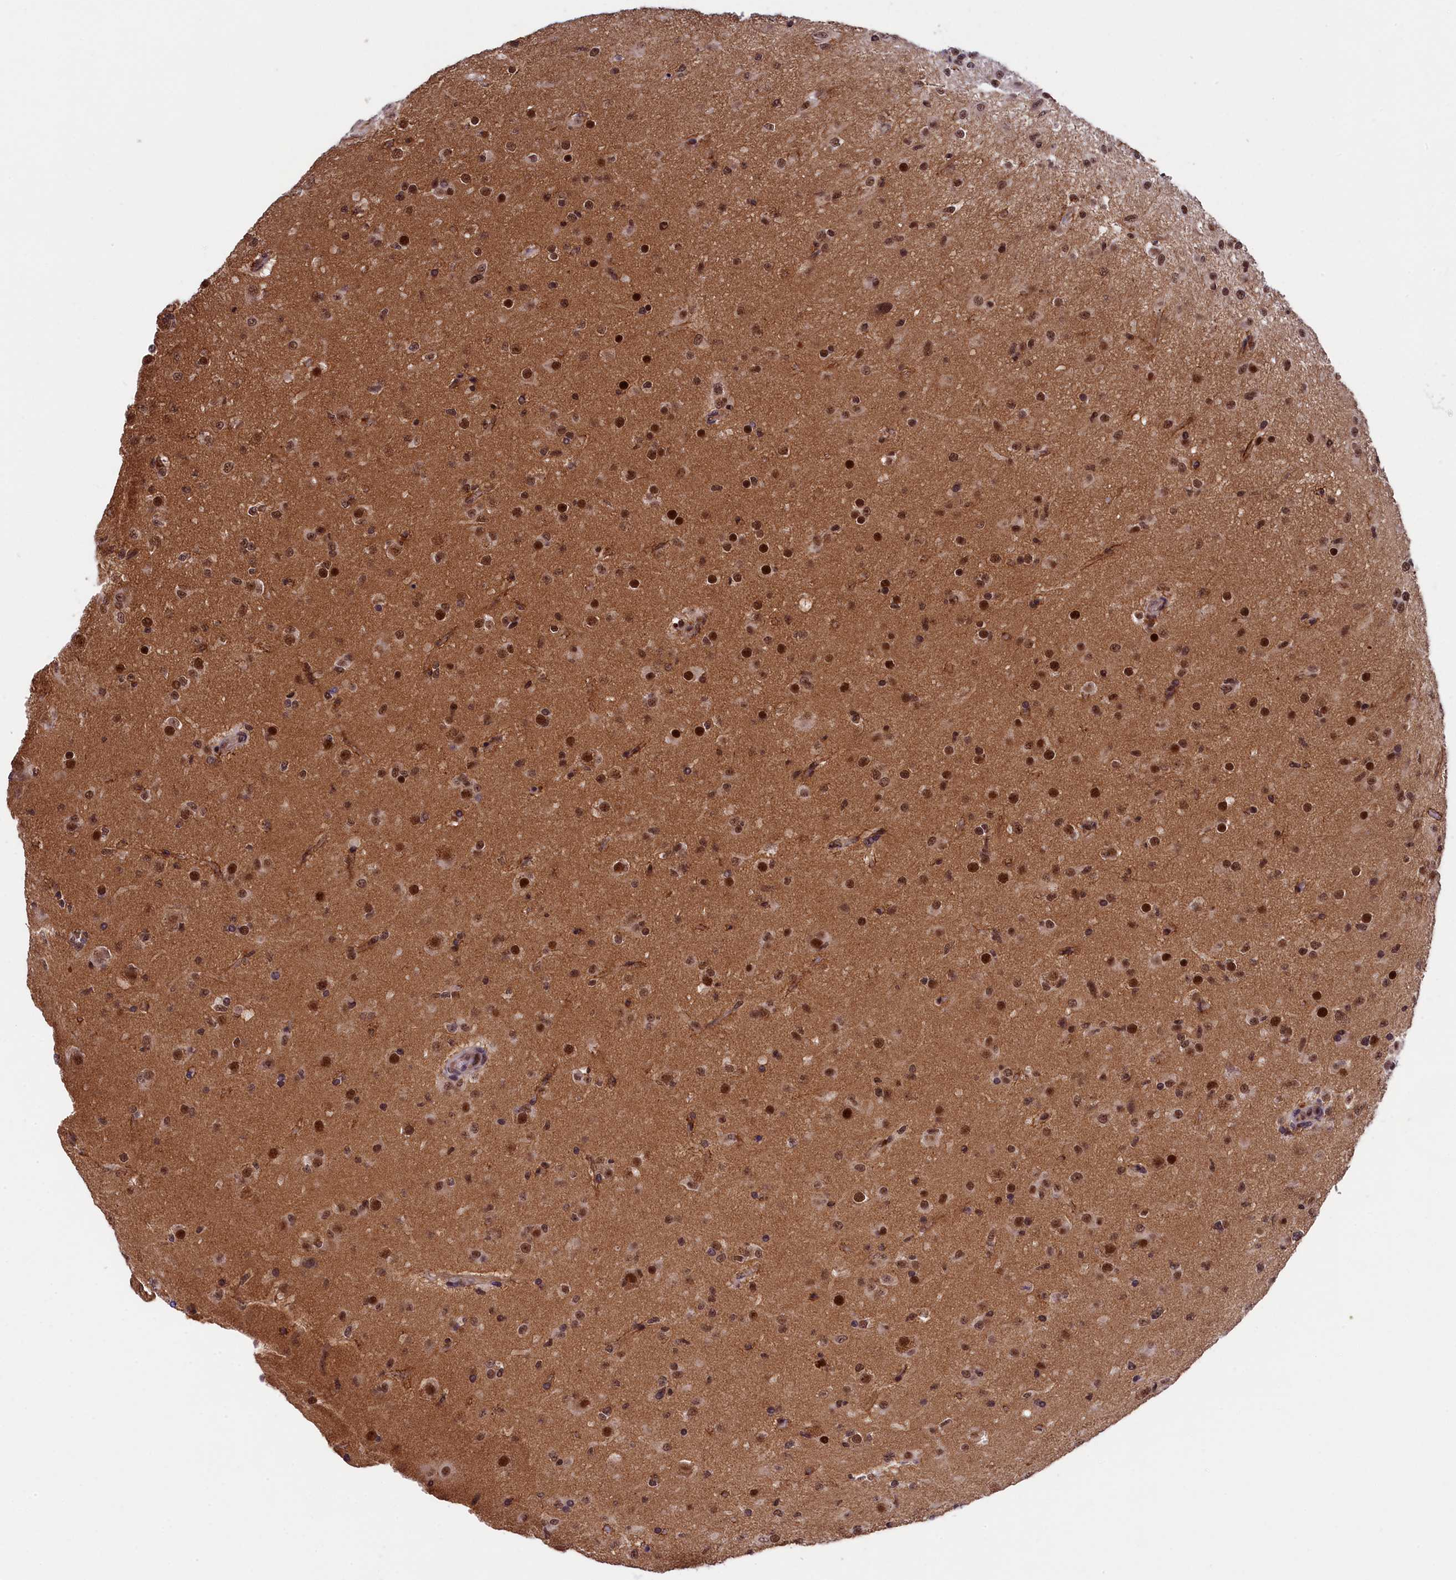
{"staining": {"intensity": "strong", "quantity": ">75%", "location": "nuclear"}, "tissue": "glioma", "cell_type": "Tumor cells", "image_type": "cancer", "snomed": [{"axis": "morphology", "description": "Glioma, malignant, Low grade"}, {"axis": "topography", "description": "Brain"}], "caption": "A high amount of strong nuclear expression is appreciated in about >75% of tumor cells in malignant glioma (low-grade) tissue.", "gene": "ADIG", "patient": {"sex": "male", "age": 65}}